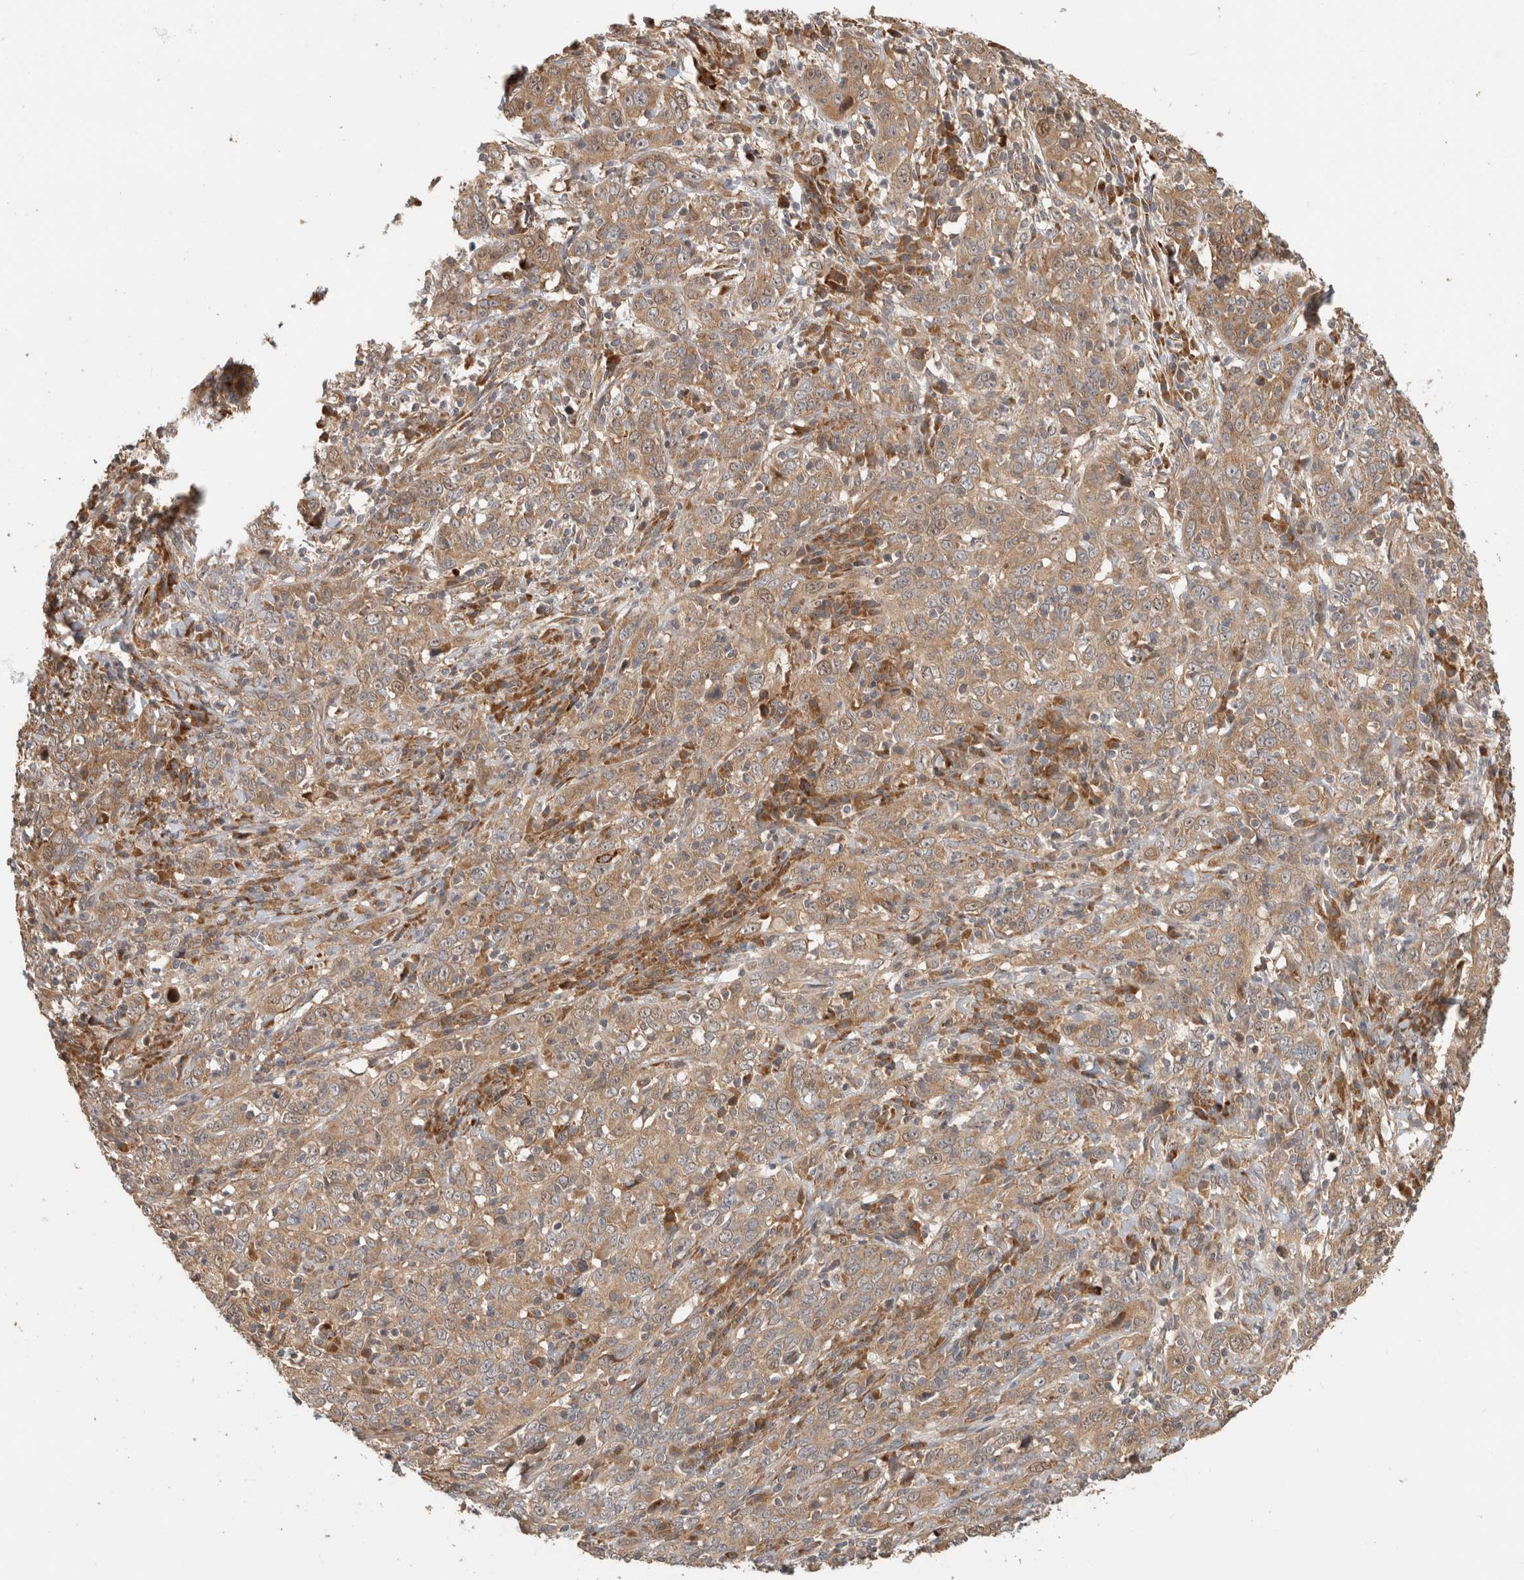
{"staining": {"intensity": "moderate", "quantity": ">75%", "location": "cytoplasmic/membranous"}, "tissue": "cervical cancer", "cell_type": "Tumor cells", "image_type": "cancer", "snomed": [{"axis": "morphology", "description": "Squamous cell carcinoma, NOS"}, {"axis": "topography", "description": "Cervix"}], "caption": "This image exhibits immunohistochemistry staining of cervical cancer, with medium moderate cytoplasmic/membranous positivity in about >75% of tumor cells.", "gene": "PCDHB15", "patient": {"sex": "female", "age": 46}}